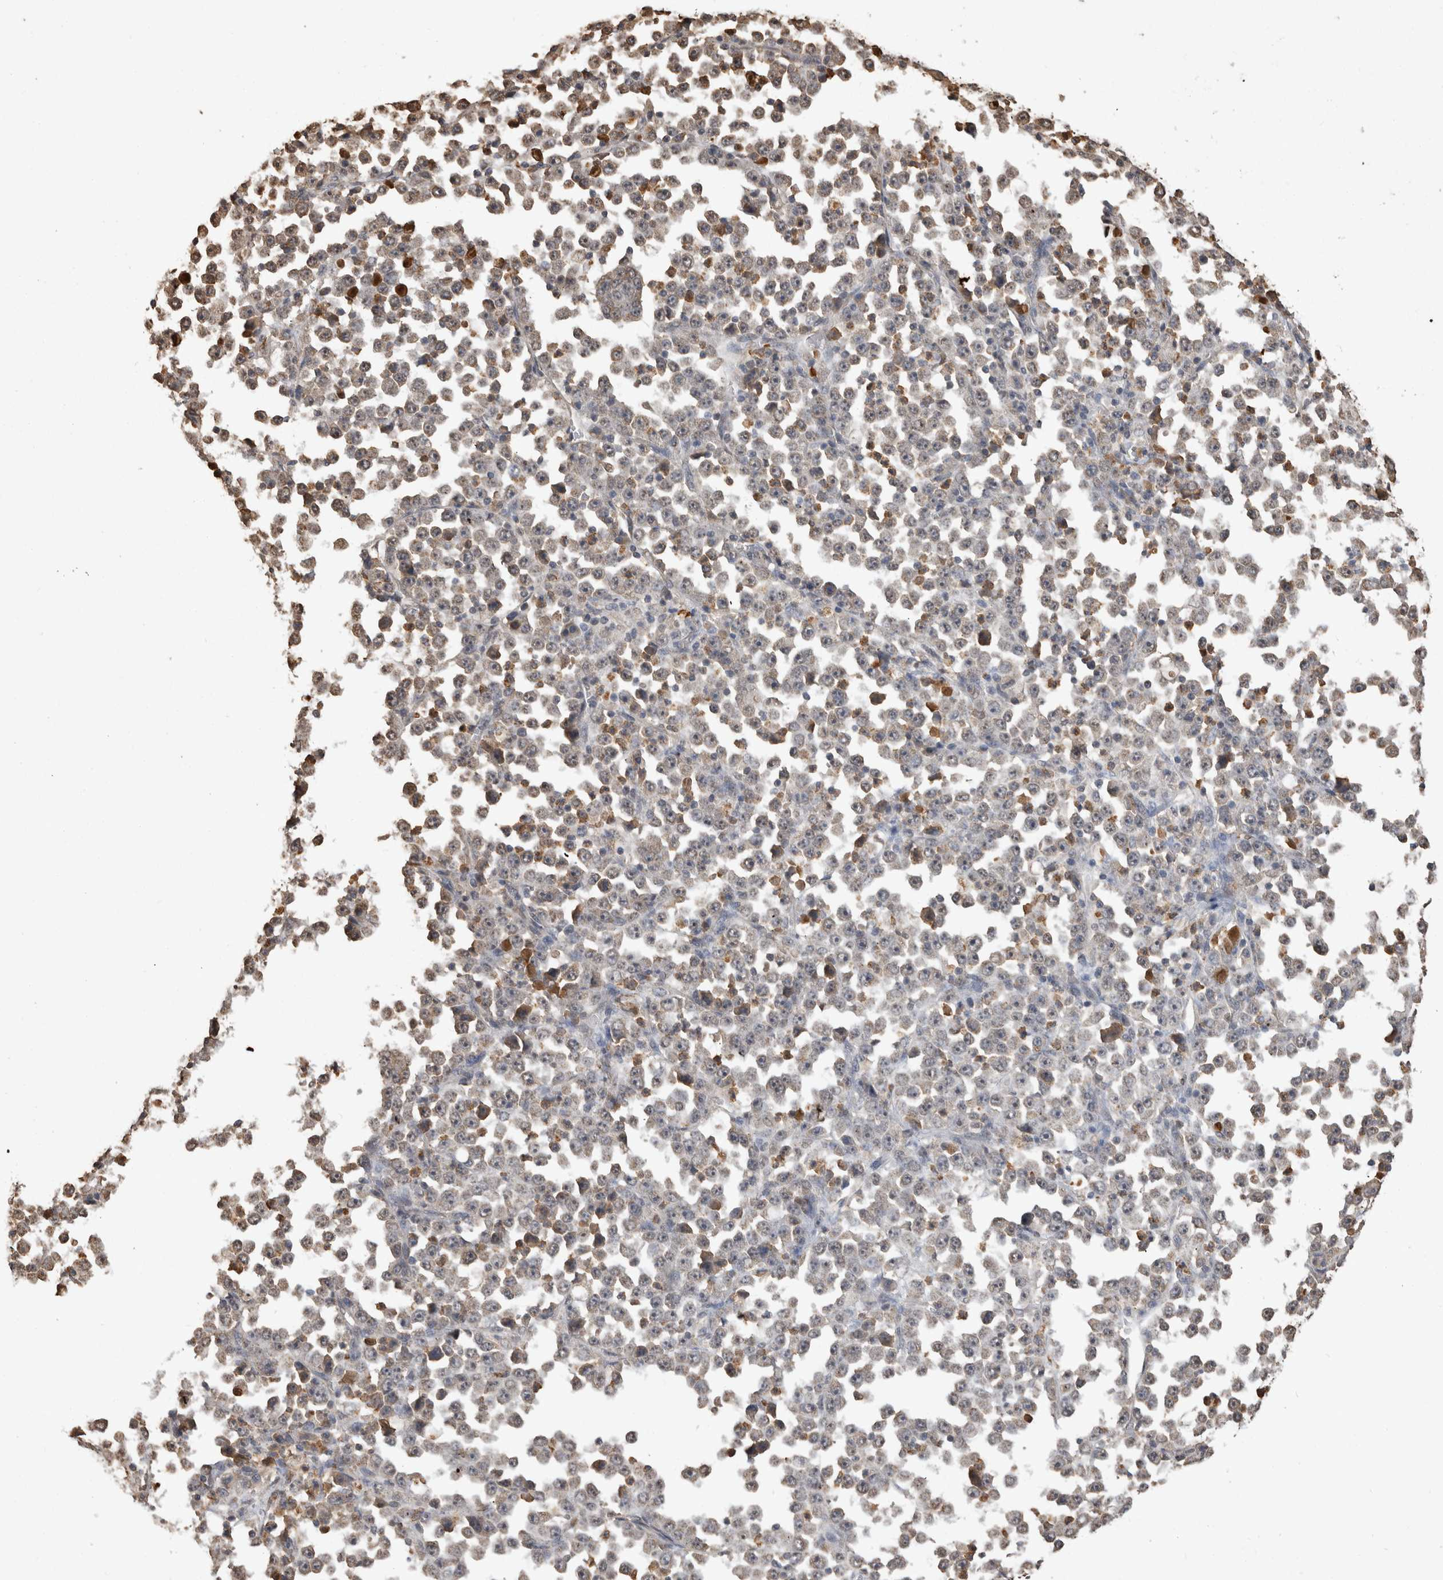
{"staining": {"intensity": "moderate", "quantity": "<25%", "location": "cytoplasmic/membranous"}, "tissue": "stomach cancer", "cell_type": "Tumor cells", "image_type": "cancer", "snomed": [{"axis": "morphology", "description": "Normal tissue, NOS"}, {"axis": "morphology", "description": "Adenocarcinoma, NOS"}, {"axis": "topography", "description": "Stomach, upper"}, {"axis": "topography", "description": "Stomach"}], "caption": "Immunohistochemistry photomicrograph of neoplastic tissue: human stomach cancer stained using immunohistochemistry displays low levels of moderate protein expression localized specifically in the cytoplasmic/membranous of tumor cells, appearing as a cytoplasmic/membranous brown color.", "gene": "SOCS5", "patient": {"sex": "male", "age": 59}}